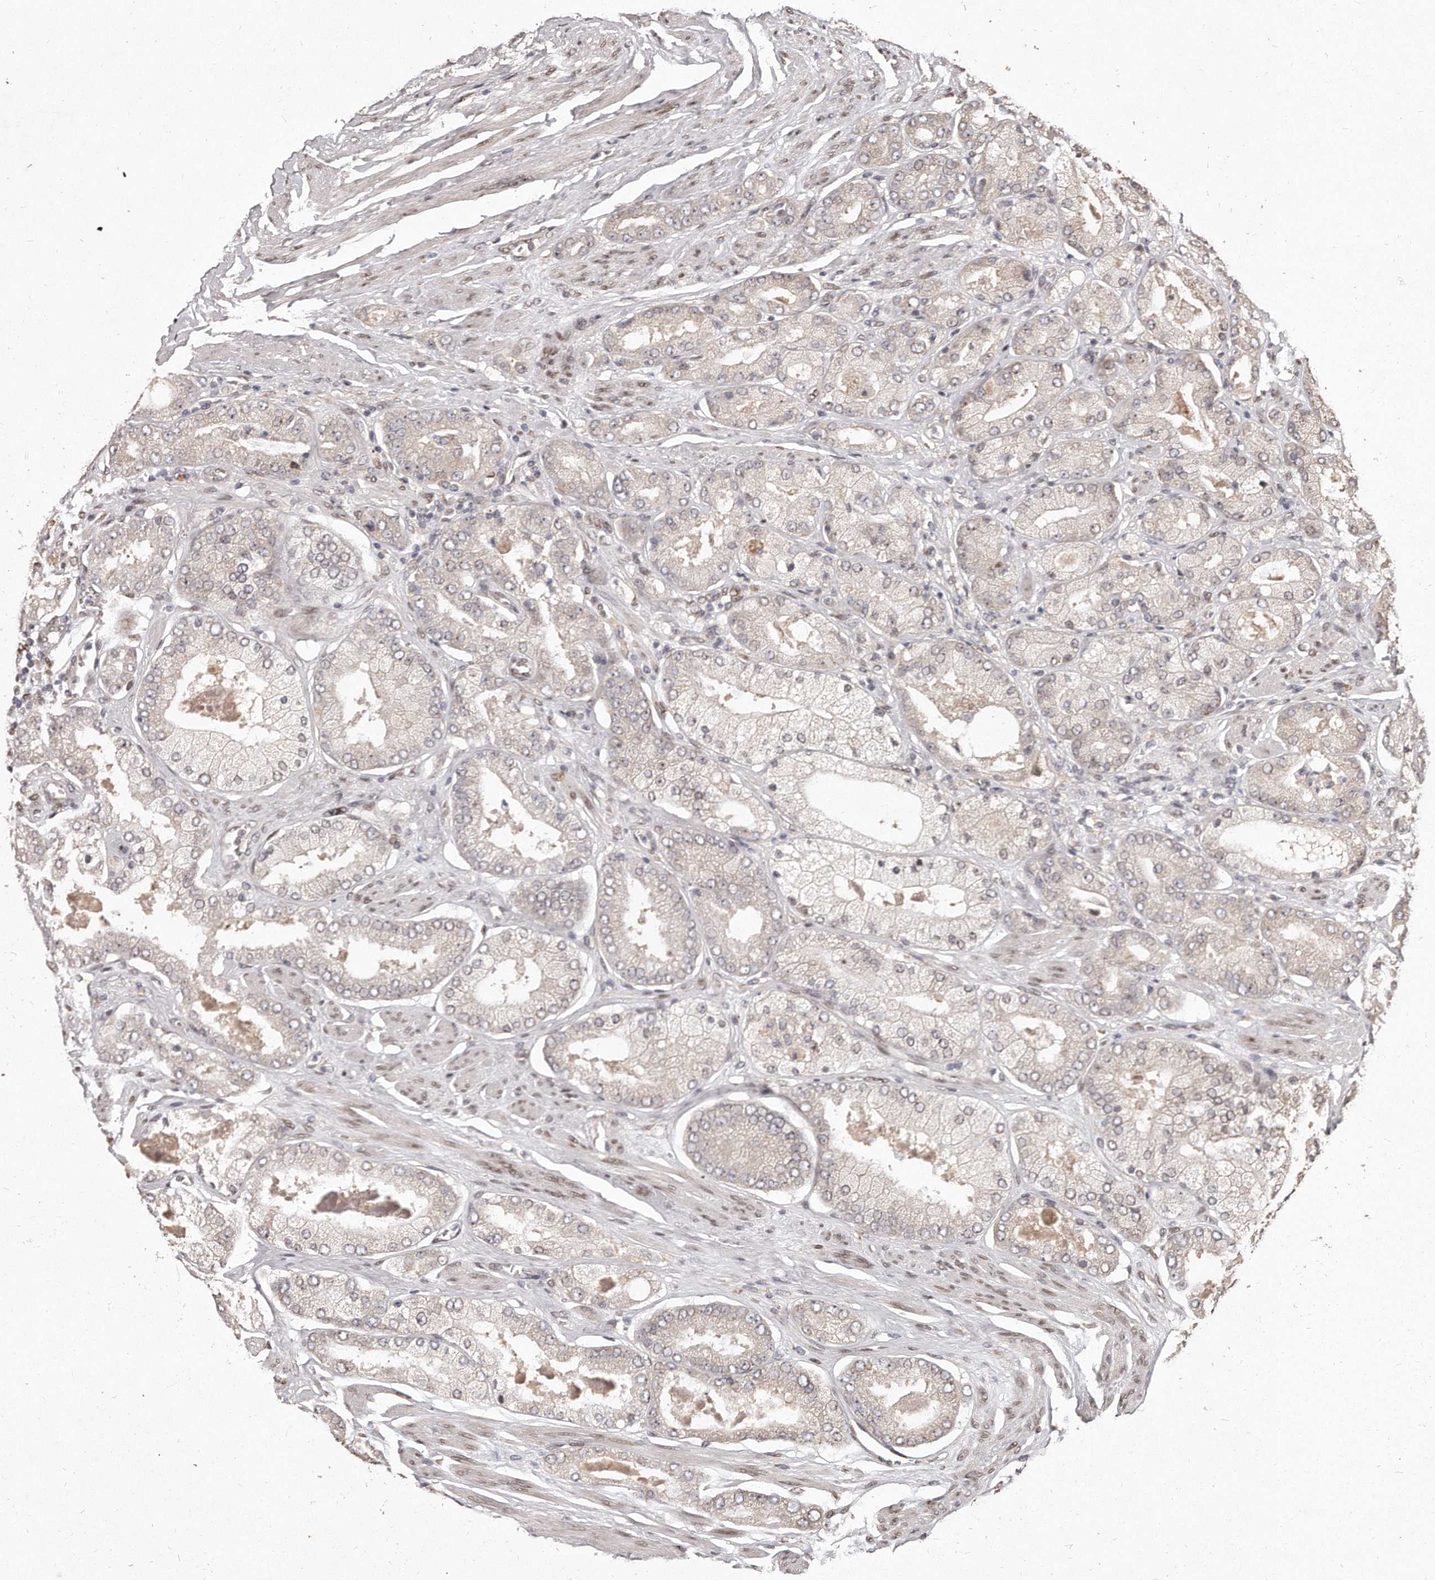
{"staining": {"intensity": "negative", "quantity": "none", "location": "none"}, "tissue": "prostate cancer", "cell_type": "Tumor cells", "image_type": "cancer", "snomed": [{"axis": "morphology", "description": "Adenocarcinoma, High grade"}, {"axis": "topography", "description": "Prostate"}], "caption": "The immunohistochemistry micrograph has no significant staining in tumor cells of prostate cancer tissue. (Stains: DAB (3,3'-diaminobenzidine) immunohistochemistry with hematoxylin counter stain, Microscopy: brightfield microscopy at high magnification).", "gene": "HASPIN", "patient": {"sex": "male", "age": 58}}